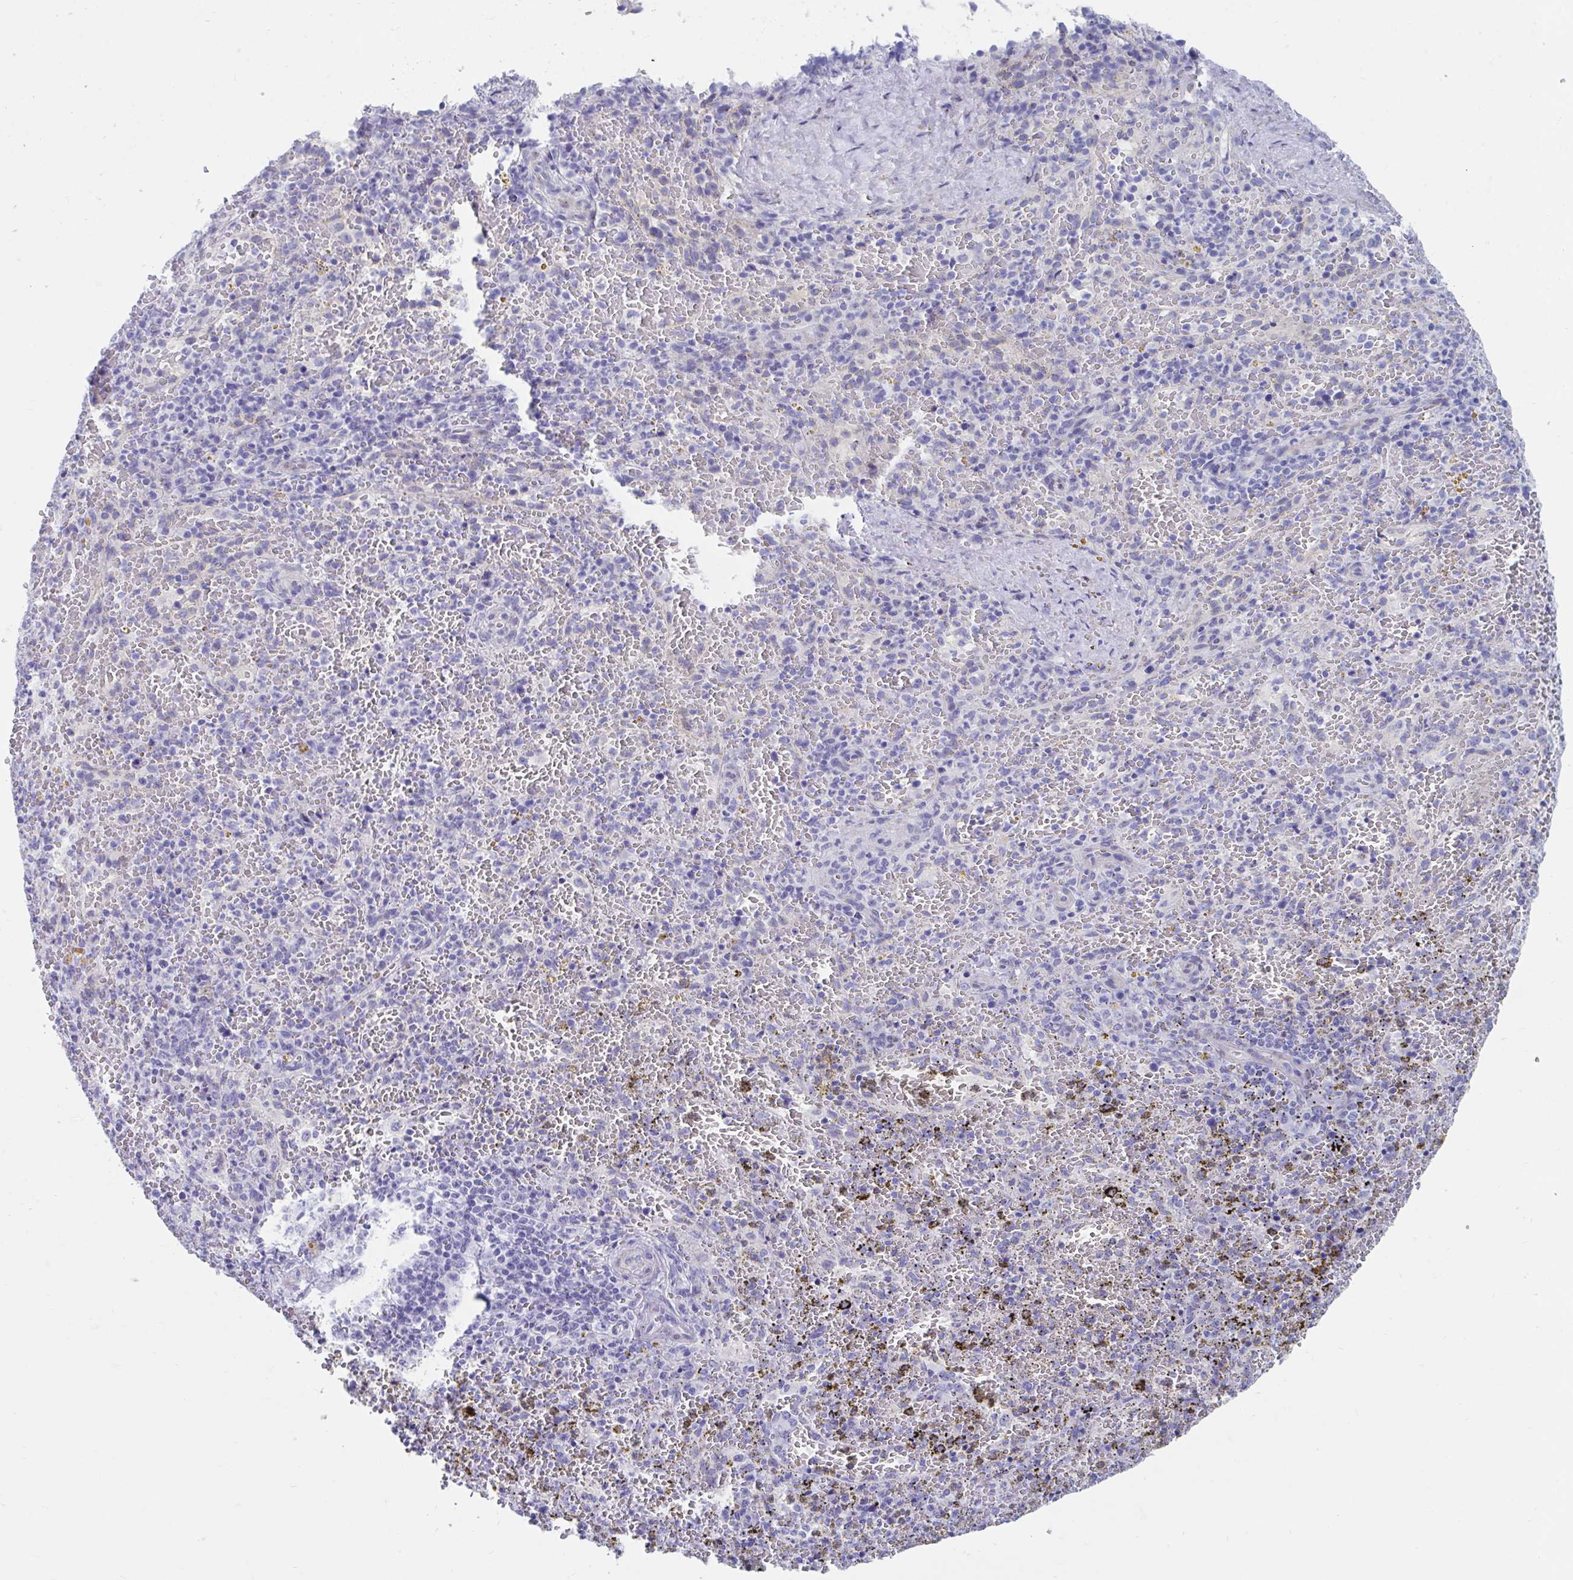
{"staining": {"intensity": "negative", "quantity": "none", "location": "none"}, "tissue": "spleen", "cell_type": "Cells in red pulp", "image_type": "normal", "snomed": [{"axis": "morphology", "description": "Normal tissue, NOS"}, {"axis": "topography", "description": "Spleen"}], "caption": "Immunohistochemical staining of unremarkable spleen exhibits no significant positivity in cells in red pulp. The staining was performed using DAB to visualize the protein expression in brown, while the nuclei were stained in blue with hematoxylin (Magnification: 20x).", "gene": "TTC30A", "patient": {"sex": "female", "age": 50}}